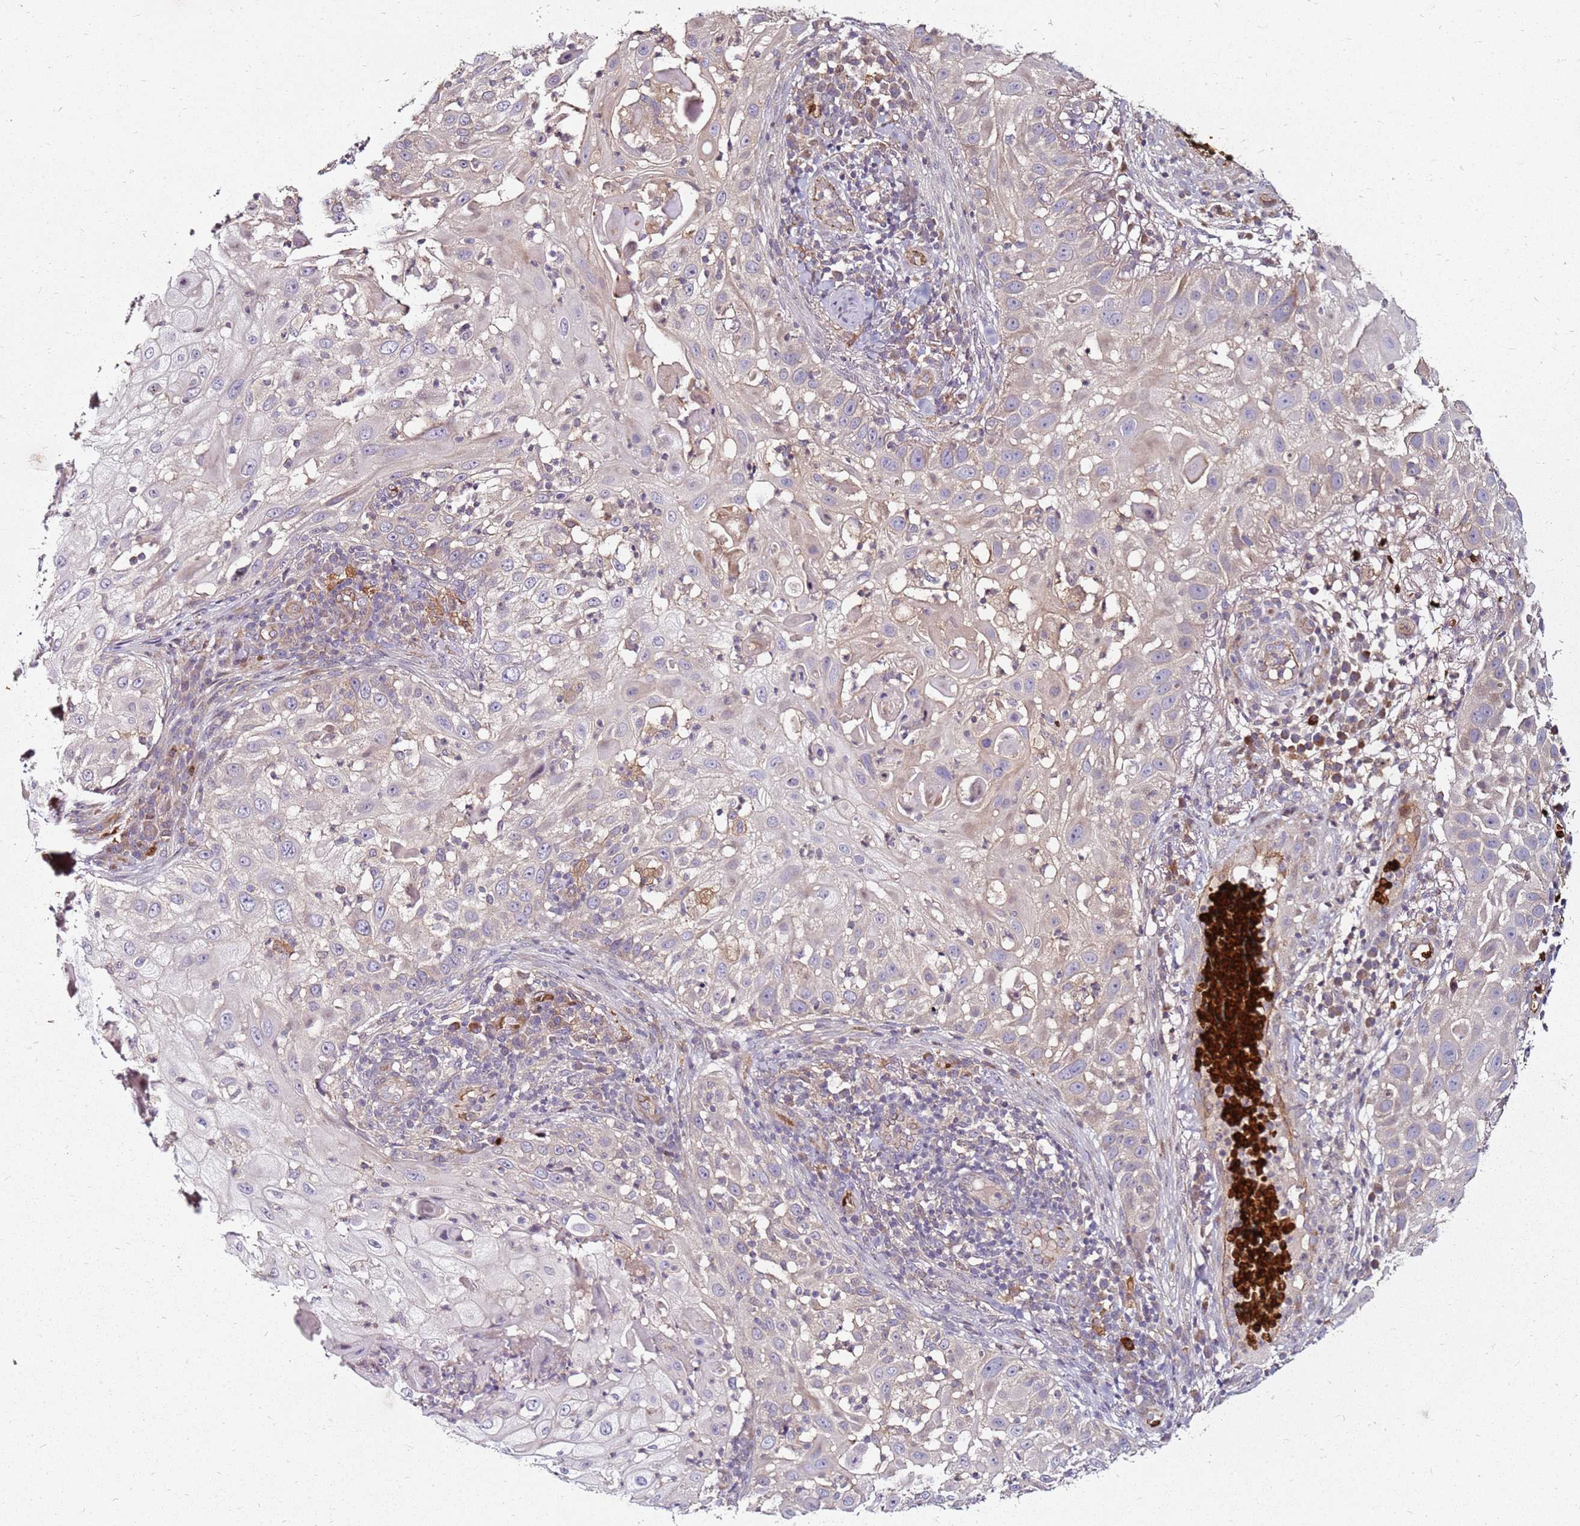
{"staining": {"intensity": "negative", "quantity": "none", "location": "none"}, "tissue": "skin cancer", "cell_type": "Tumor cells", "image_type": "cancer", "snomed": [{"axis": "morphology", "description": "Squamous cell carcinoma, NOS"}, {"axis": "topography", "description": "Skin"}], "caption": "A histopathology image of human skin cancer is negative for staining in tumor cells. (DAB immunohistochemistry (IHC) visualized using brightfield microscopy, high magnification).", "gene": "RNF11", "patient": {"sex": "female", "age": 44}}